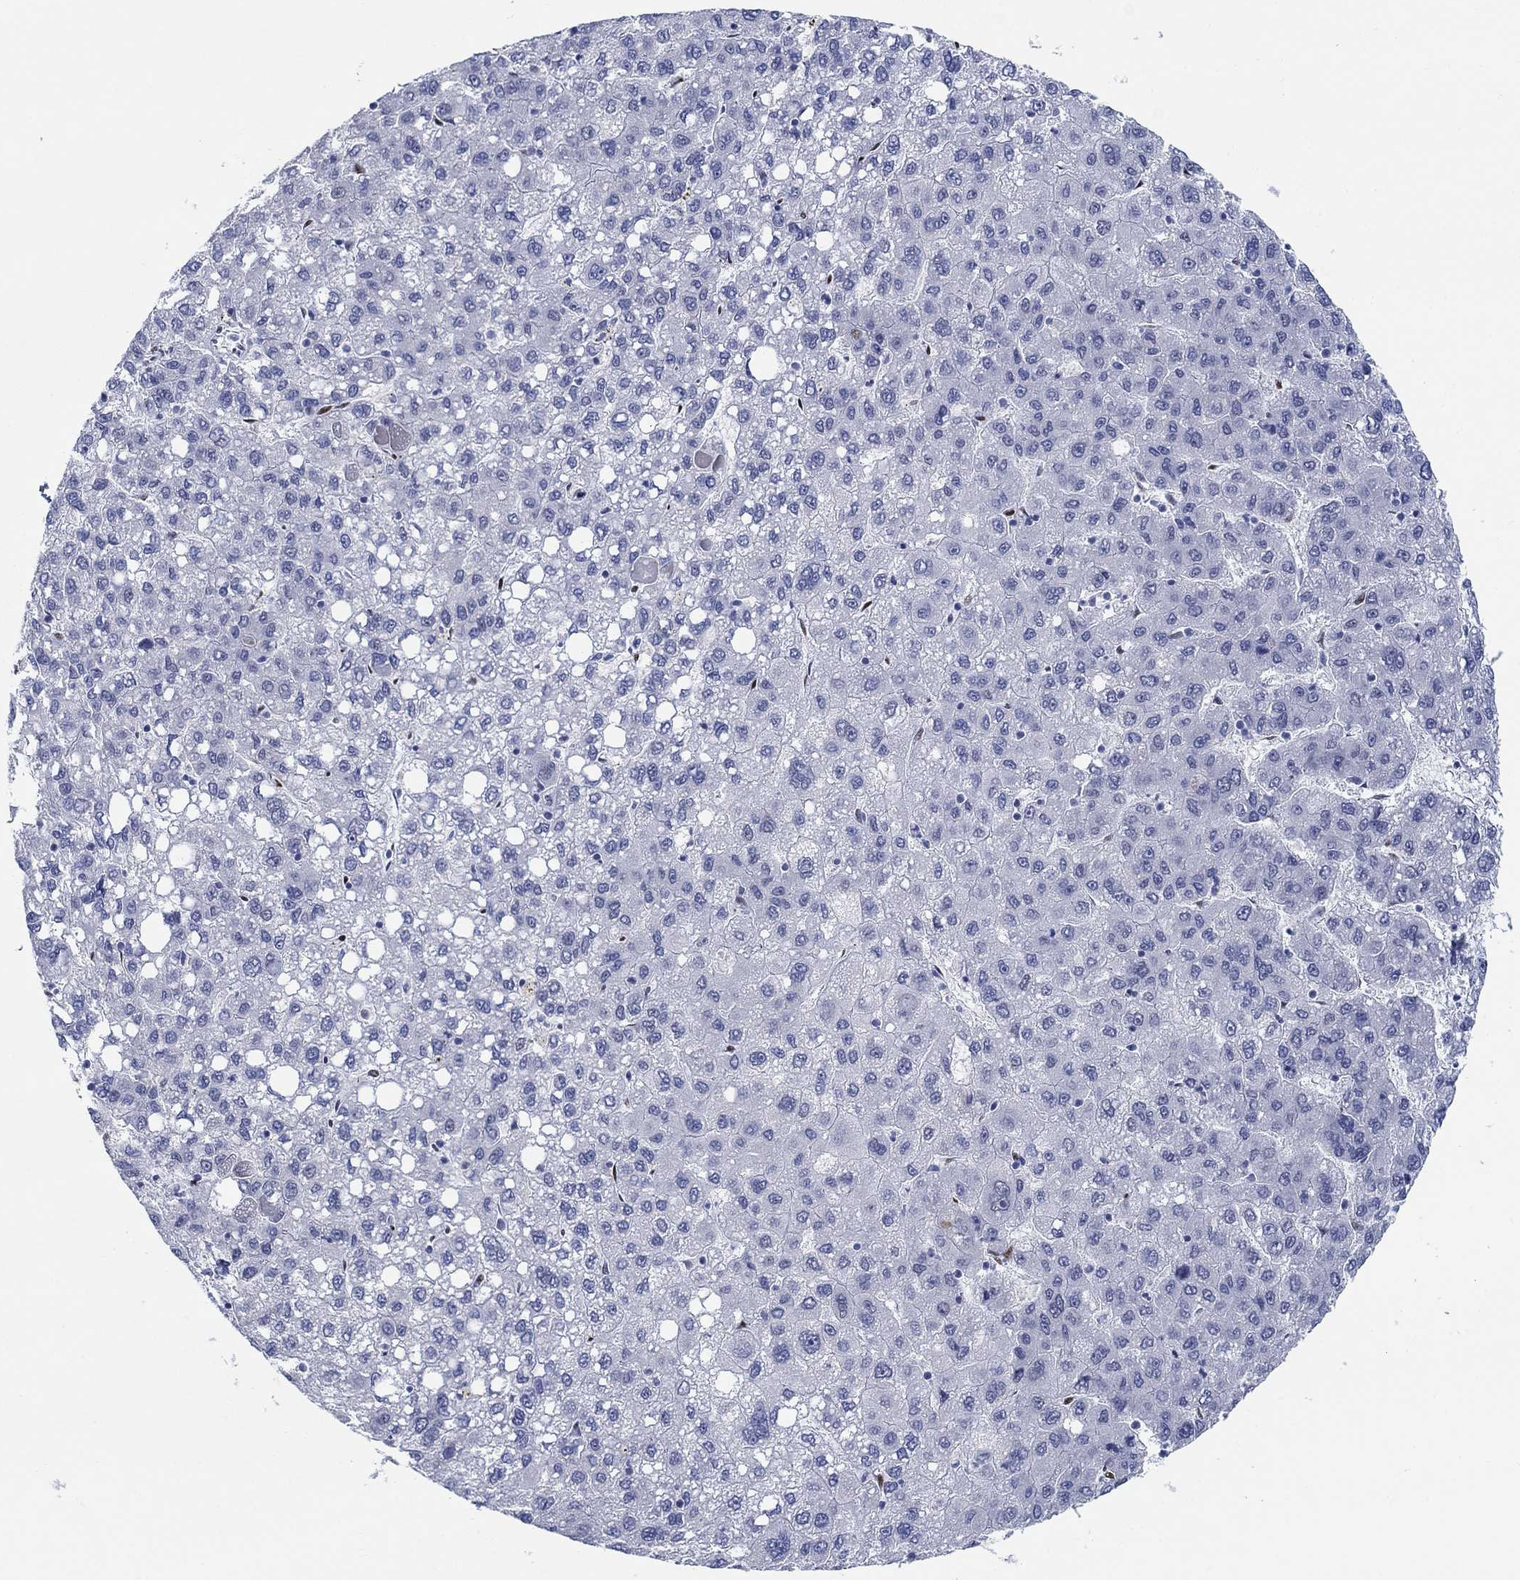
{"staining": {"intensity": "negative", "quantity": "none", "location": "none"}, "tissue": "liver cancer", "cell_type": "Tumor cells", "image_type": "cancer", "snomed": [{"axis": "morphology", "description": "Carcinoma, Hepatocellular, NOS"}, {"axis": "topography", "description": "Liver"}], "caption": "A micrograph of human hepatocellular carcinoma (liver) is negative for staining in tumor cells.", "gene": "ZEB1", "patient": {"sex": "female", "age": 82}}